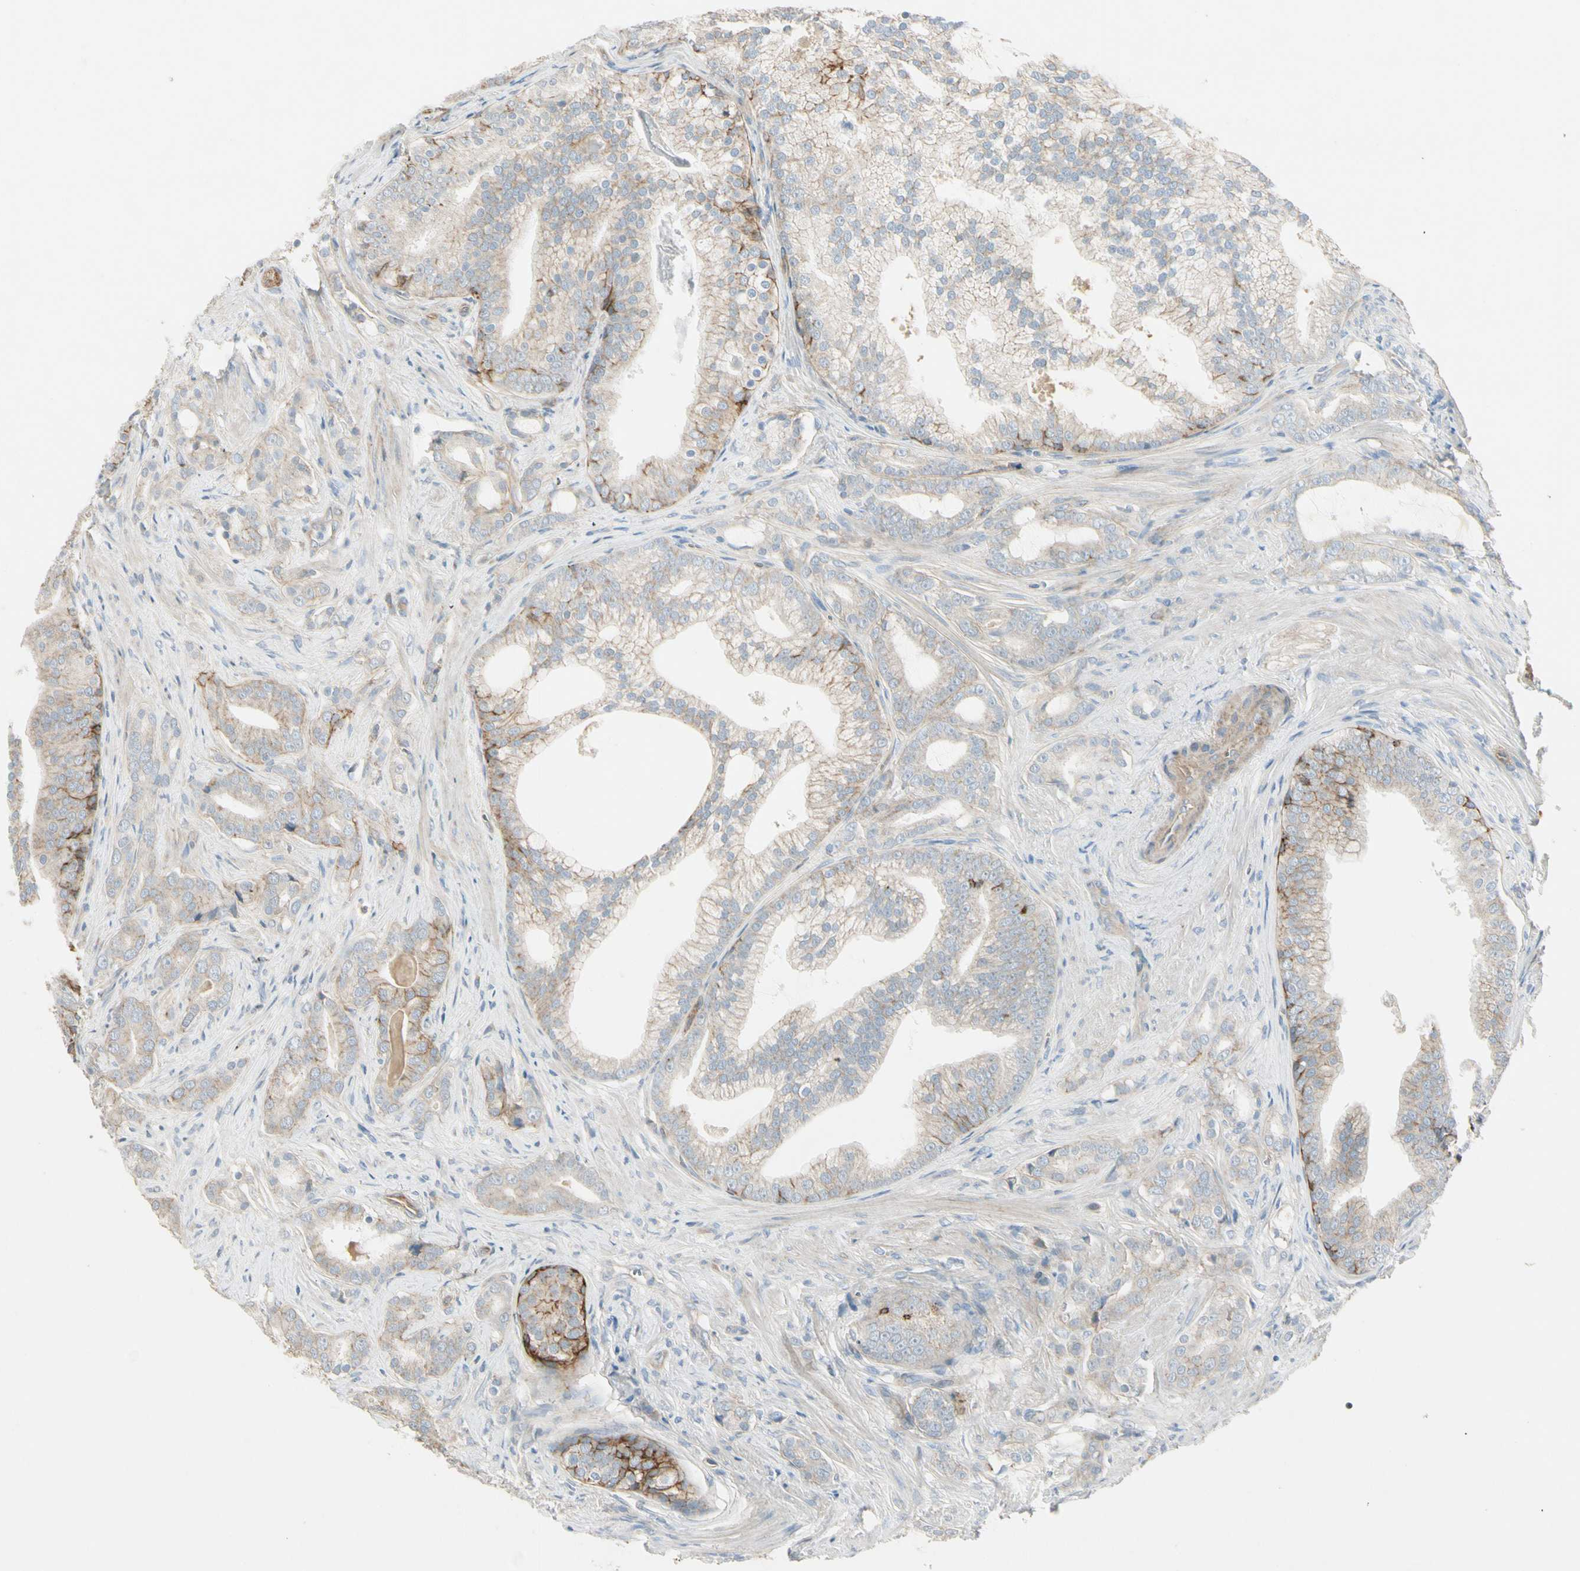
{"staining": {"intensity": "moderate", "quantity": "<25%", "location": "cytoplasmic/membranous"}, "tissue": "prostate cancer", "cell_type": "Tumor cells", "image_type": "cancer", "snomed": [{"axis": "morphology", "description": "Adenocarcinoma, Low grade"}, {"axis": "topography", "description": "Prostate"}], "caption": "Human prostate adenocarcinoma (low-grade) stained for a protein (brown) reveals moderate cytoplasmic/membranous positive positivity in about <25% of tumor cells.", "gene": "ITGA3", "patient": {"sex": "male", "age": 58}}